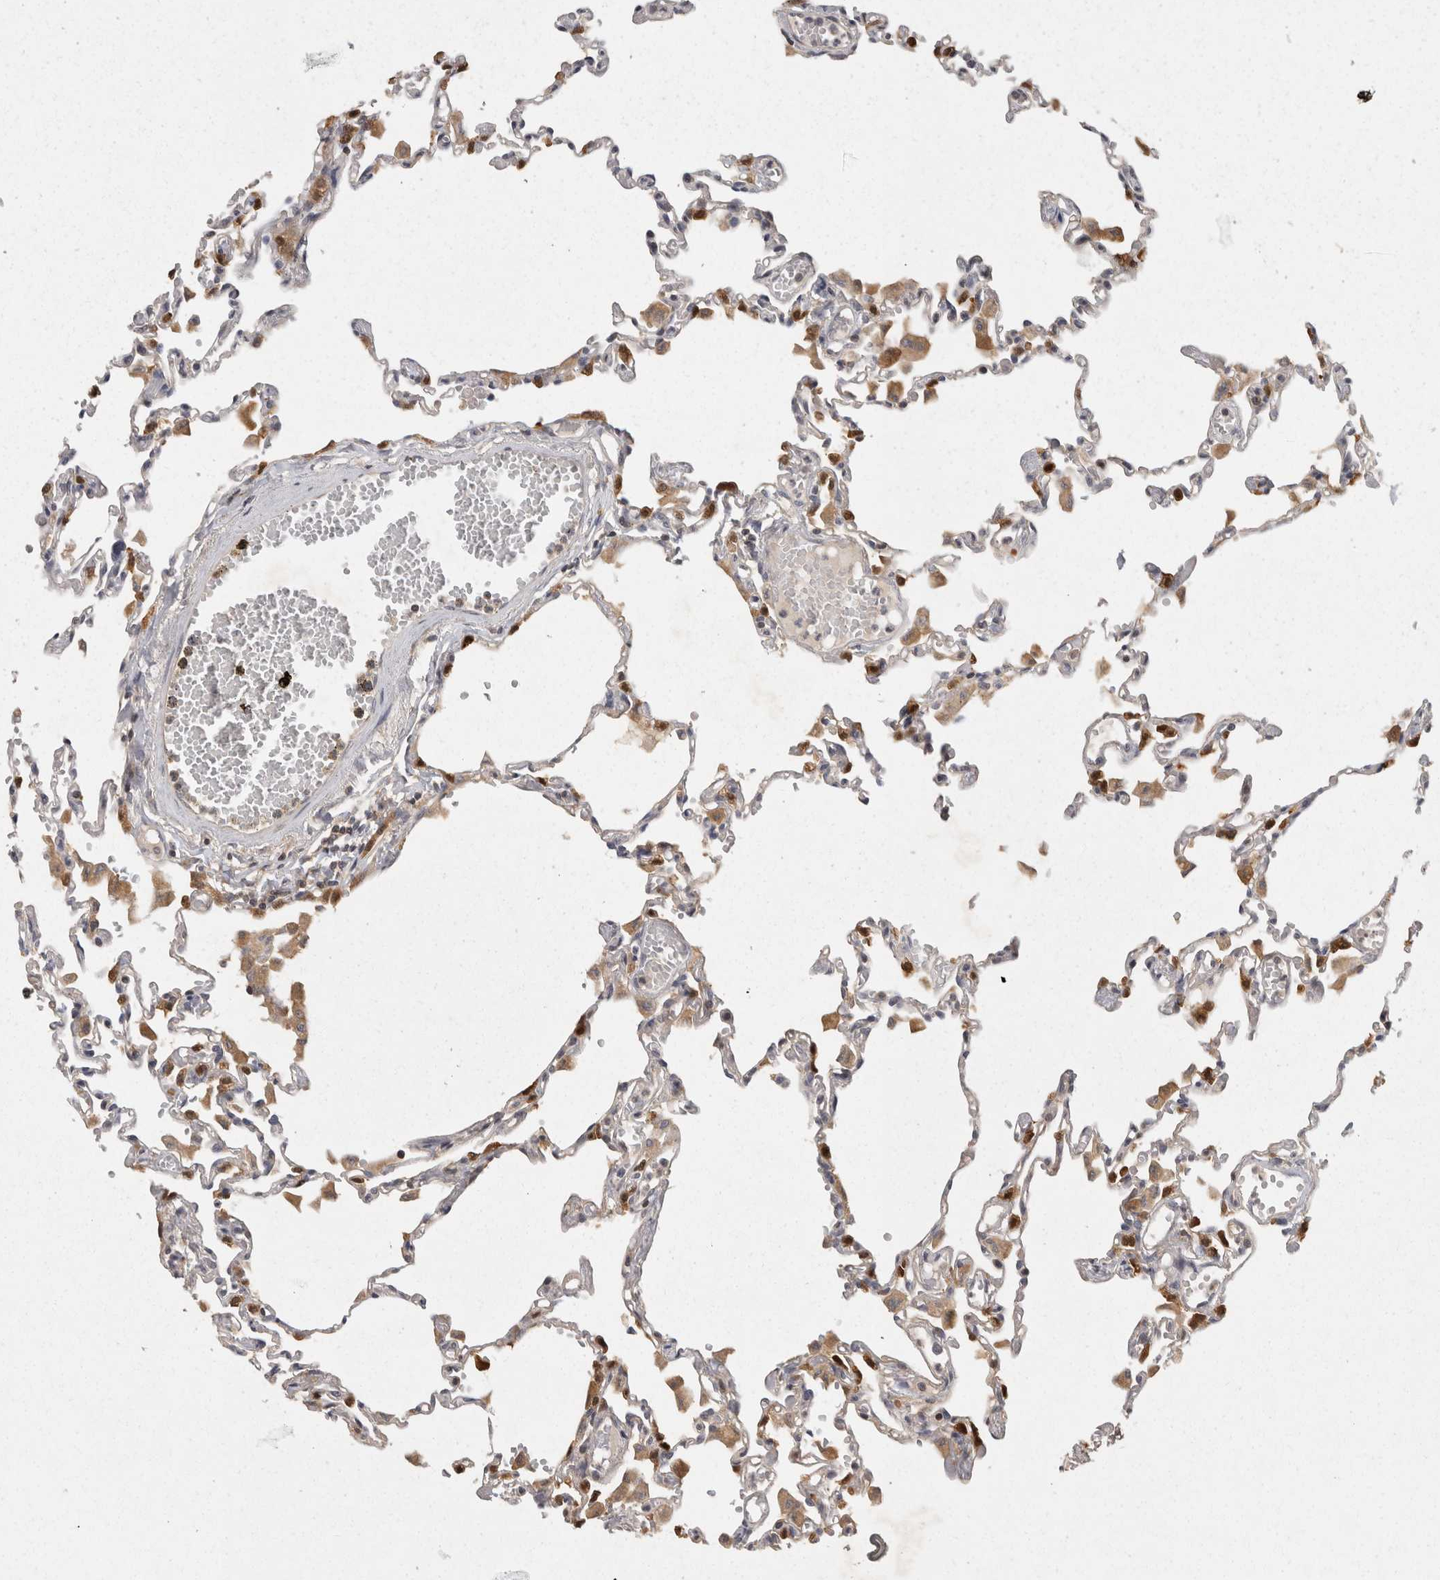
{"staining": {"intensity": "strong", "quantity": "25%-75%", "location": "cytoplasmic/membranous"}, "tissue": "lung", "cell_type": "Alveolar cells", "image_type": "normal", "snomed": [{"axis": "morphology", "description": "Normal tissue, NOS"}, {"axis": "topography", "description": "Bronchus"}, {"axis": "topography", "description": "Lung"}], "caption": "Immunohistochemistry (DAB) staining of benign human lung demonstrates strong cytoplasmic/membranous protein staining in approximately 25%-75% of alveolar cells. The staining is performed using DAB (3,3'-diaminobenzidine) brown chromogen to label protein expression. The nuclei are counter-stained blue using hematoxylin.", "gene": "ACAT2", "patient": {"sex": "female", "age": 49}}